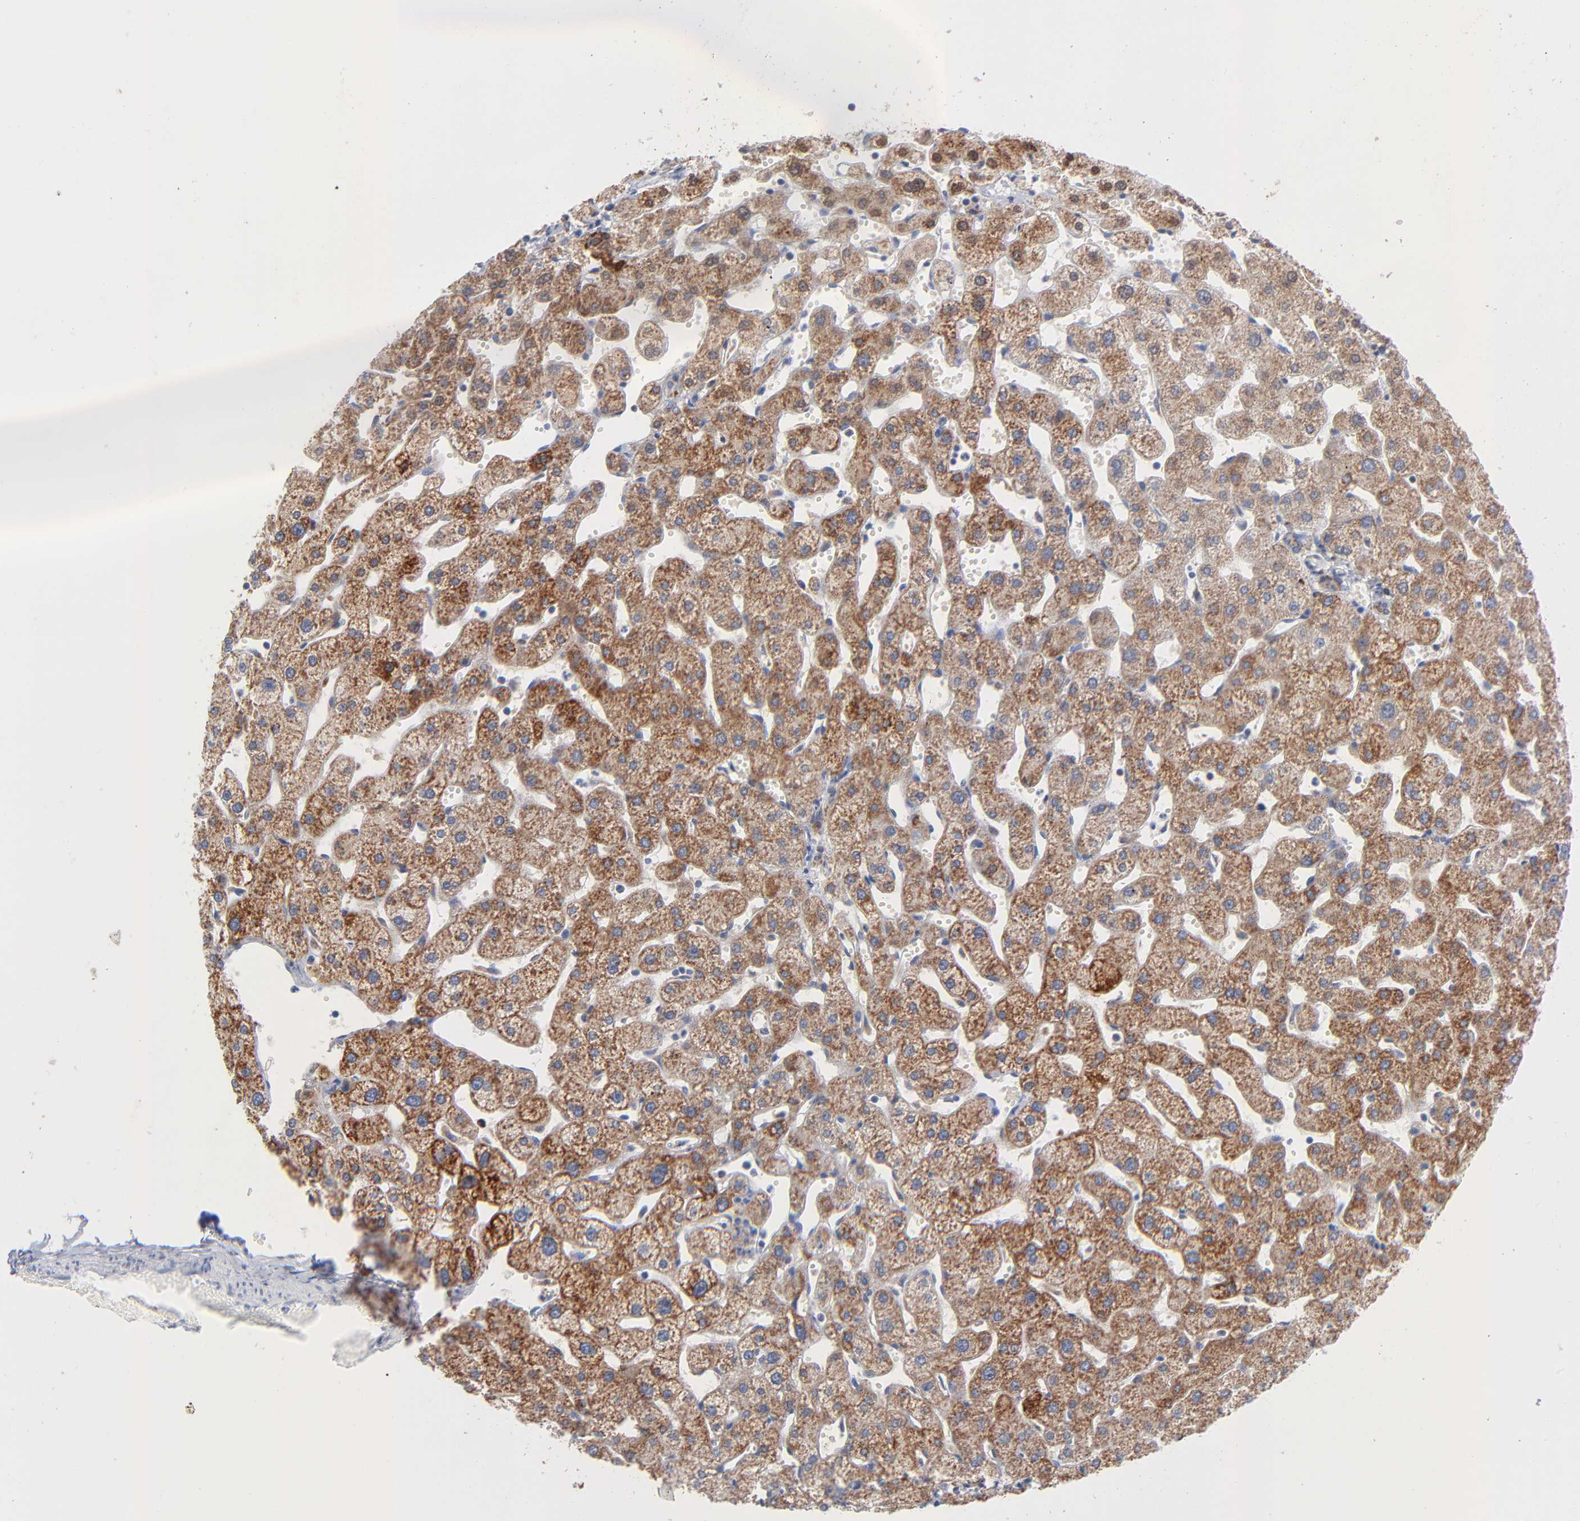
{"staining": {"intensity": "weak", "quantity": "<25%", "location": "cytoplasmic/membranous"}, "tissue": "liver", "cell_type": "Cholangiocytes", "image_type": "normal", "snomed": [{"axis": "morphology", "description": "Normal tissue, NOS"}, {"axis": "topography", "description": "Liver"}], "caption": "Immunohistochemistry image of normal liver: human liver stained with DAB shows no significant protein expression in cholangiocytes.", "gene": "CHCHD10", "patient": {"sex": "male", "age": 67}}